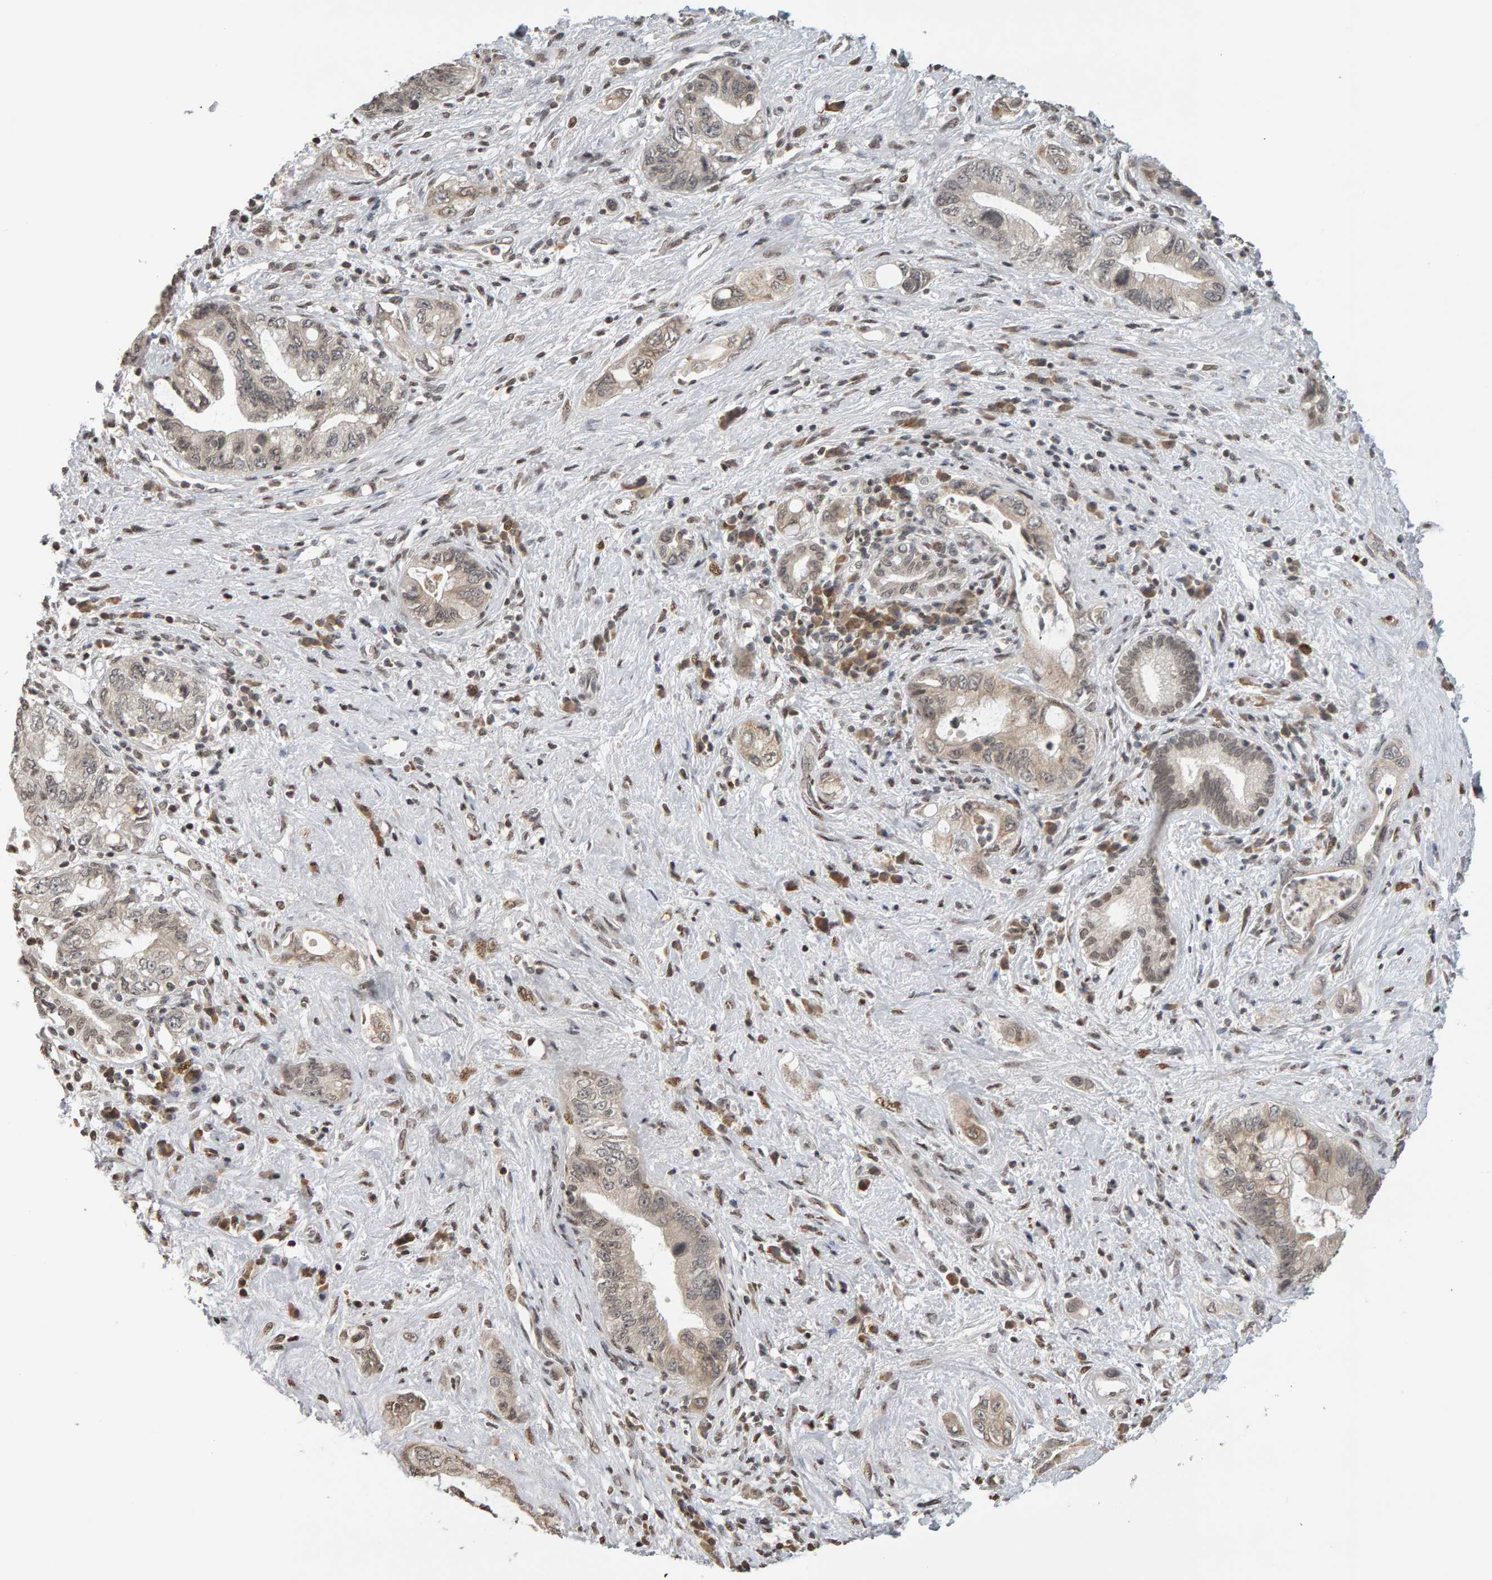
{"staining": {"intensity": "weak", "quantity": "<25%", "location": "cytoplasmic/membranous"}, "tissue": "pancreatic cancer", "cell_type": "Tumor cells", "image_type": "cancer", "snomed": [{"axis": "morphology", "description": "Adenocarcinoma, NOS"}, {"axis": "topography", "description": "Pancreas"}], "caption": "IHC micrograph of pancreatic adenocarcinoma stained for a protein (brown), which exhibits no expression in tumor cells.", "gene": "TRAM1", "patient": {"sex": "female", "age": 73}}